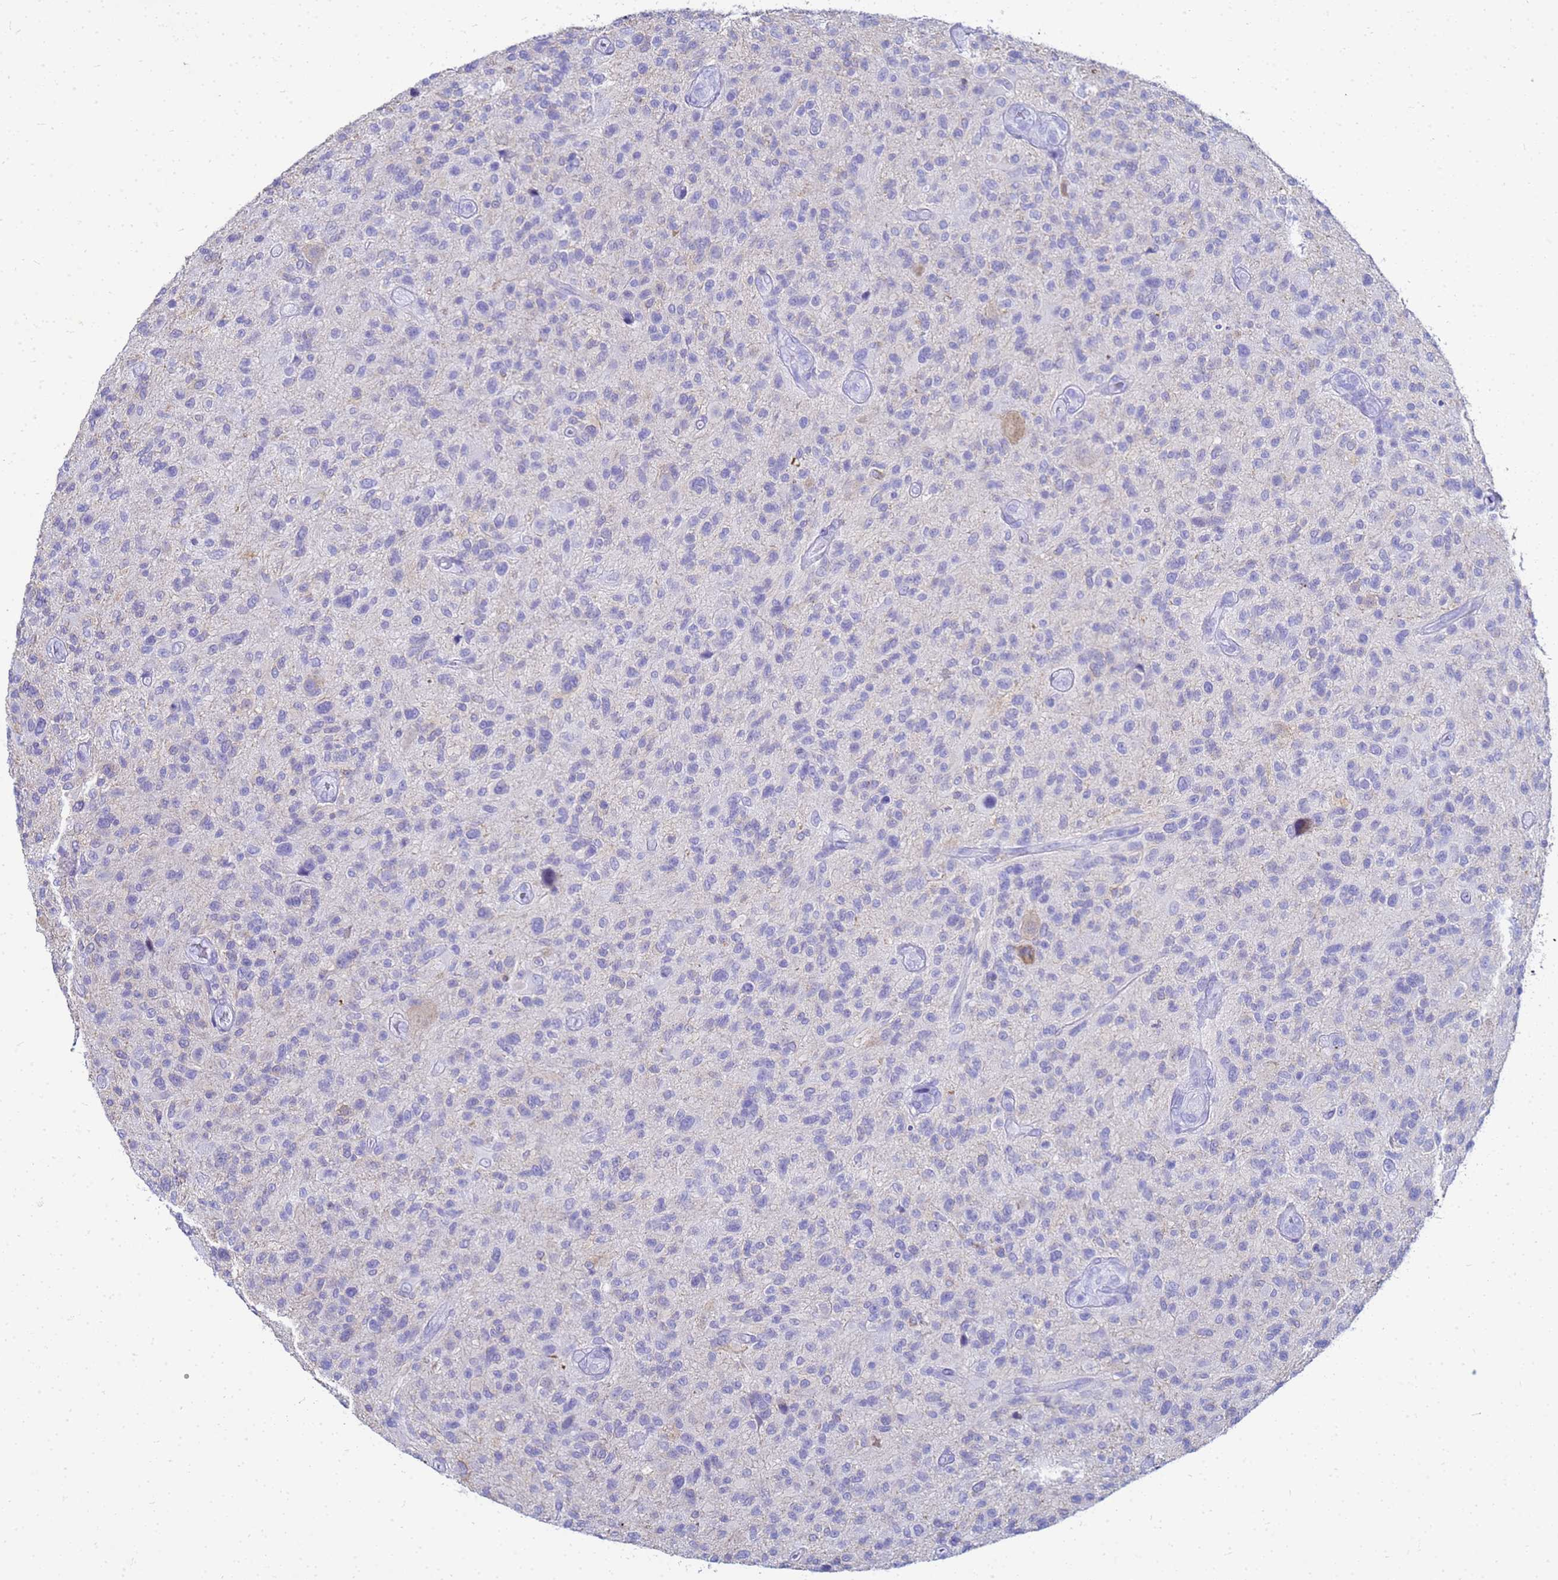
{"staining": {"intensity": "negative", "quantity": "none", "location": "none"}, "tissue": "glioma", "cell_type": "Tumor cells", "image_type": "cancer", "snomed": [{"axis": "morphology", "description": "Glioma, malignant, High grade"}, {"axis": "topography", "description": "Brain"}], "caption": "The photomicrograph exhibits no staining of tumor cells in glioma.", "gene": "CKB", "patient": {"sex": "male", "age": 47}}